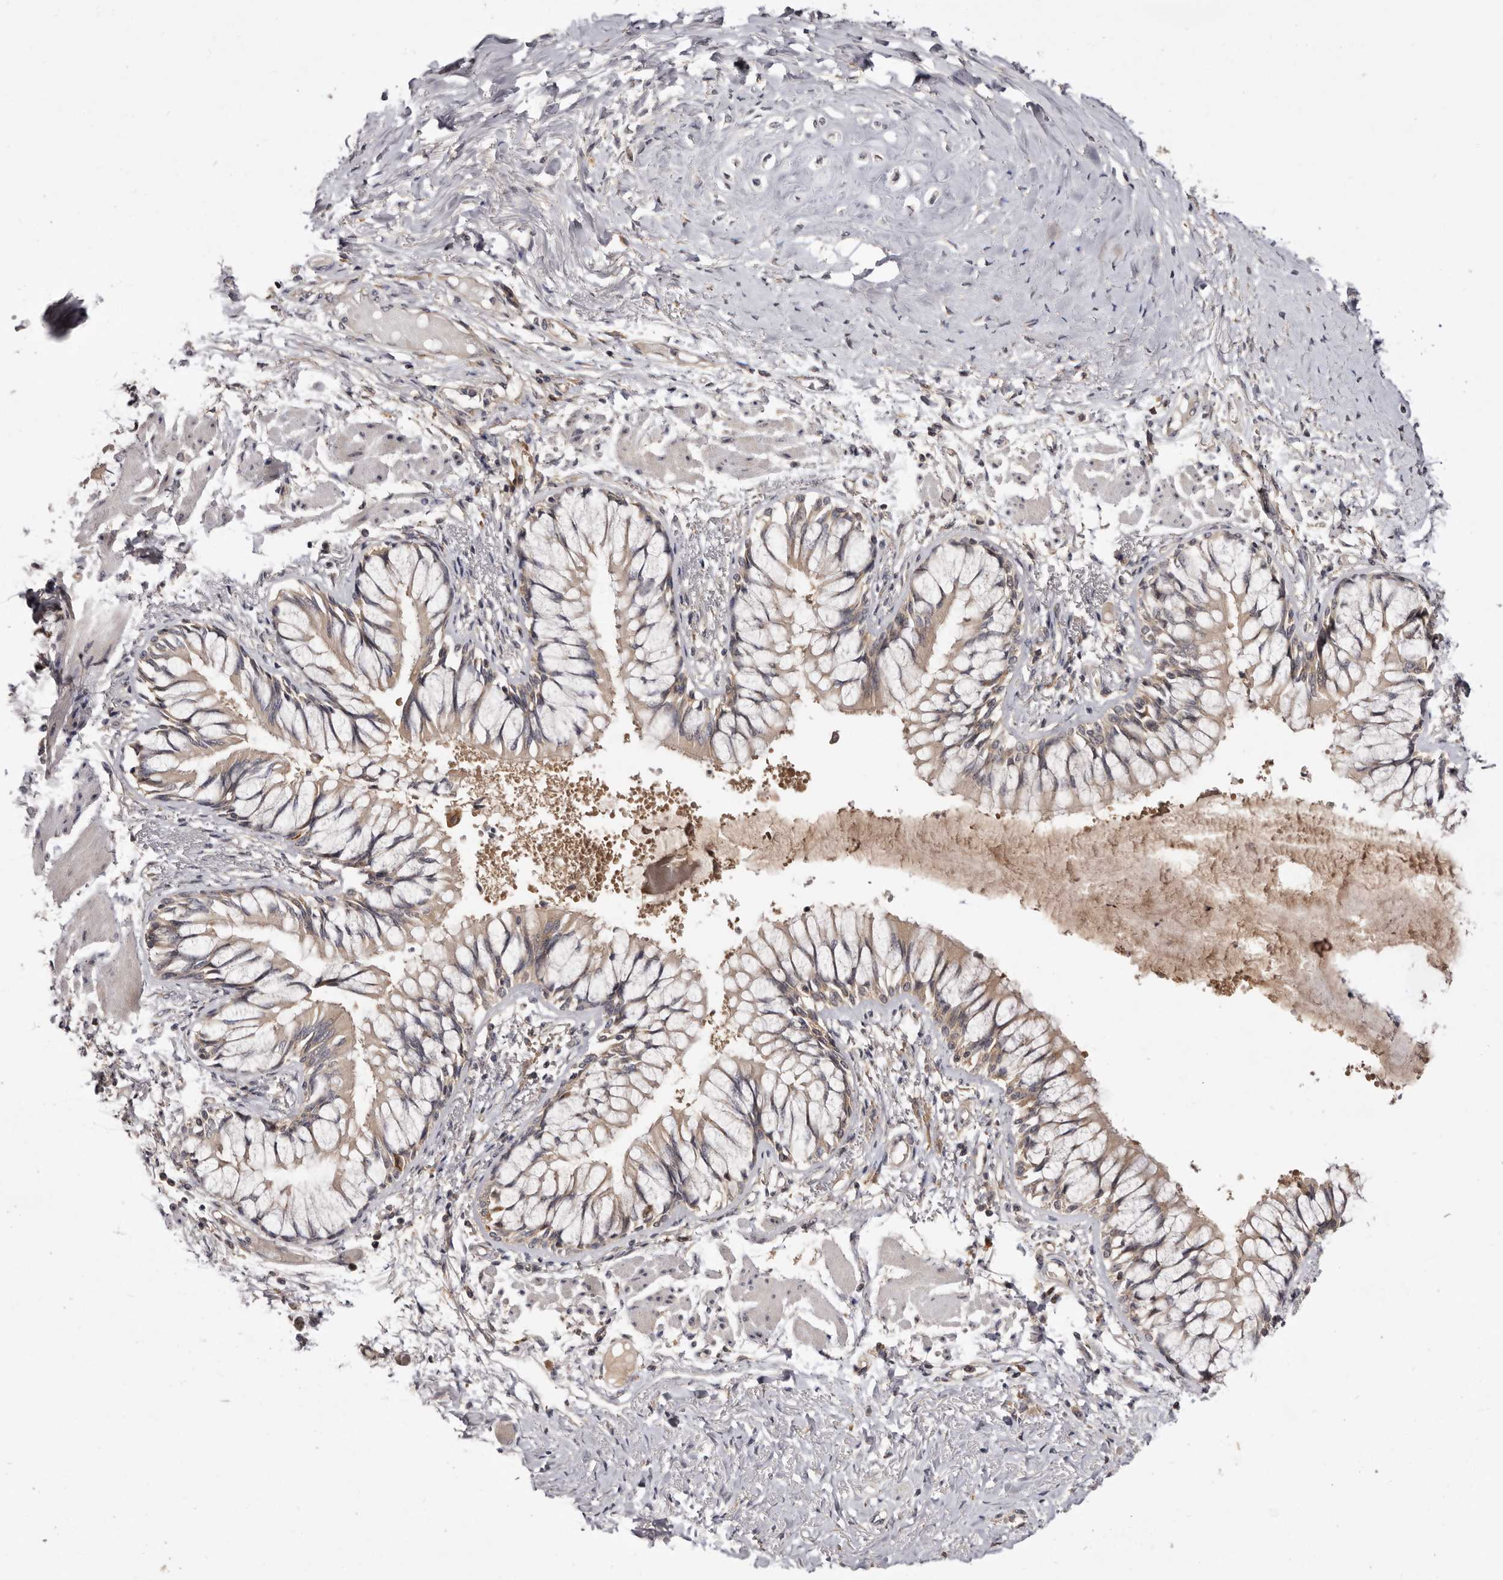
{"staining": {"intensity": "moderate", "quantity": "25%-75%", "location": "cytoplasmic/membranous"}, "tissue": "bronchus", "cell_type": "Respiratory epithelial cells", "image_type": "normal", "snomed": [{"axis": "morphology", "description": "Normal tissue, NOS"}, {"axis": "topography", "description": "Cartilage tissue"}, {"axis": "topography", "description": "Bronchus"}, {"axis": "topography", "description": "Lung"}], "caption": "Immunohistochemistry (IHC) staining of normal bronchus, which reveals medium levels of moderate cytoplasmic/membranous positivity in about 25%-75% of respiratory epithelial cells indicating moderate cytoplasmic/membranous protein expression. The staining was performed using DAB (brown) for protein detection and nuclei were counterstained in hematoxylin (blue).", "gene": "INAVA", "patient": {"sex": "male", "age": 64}}